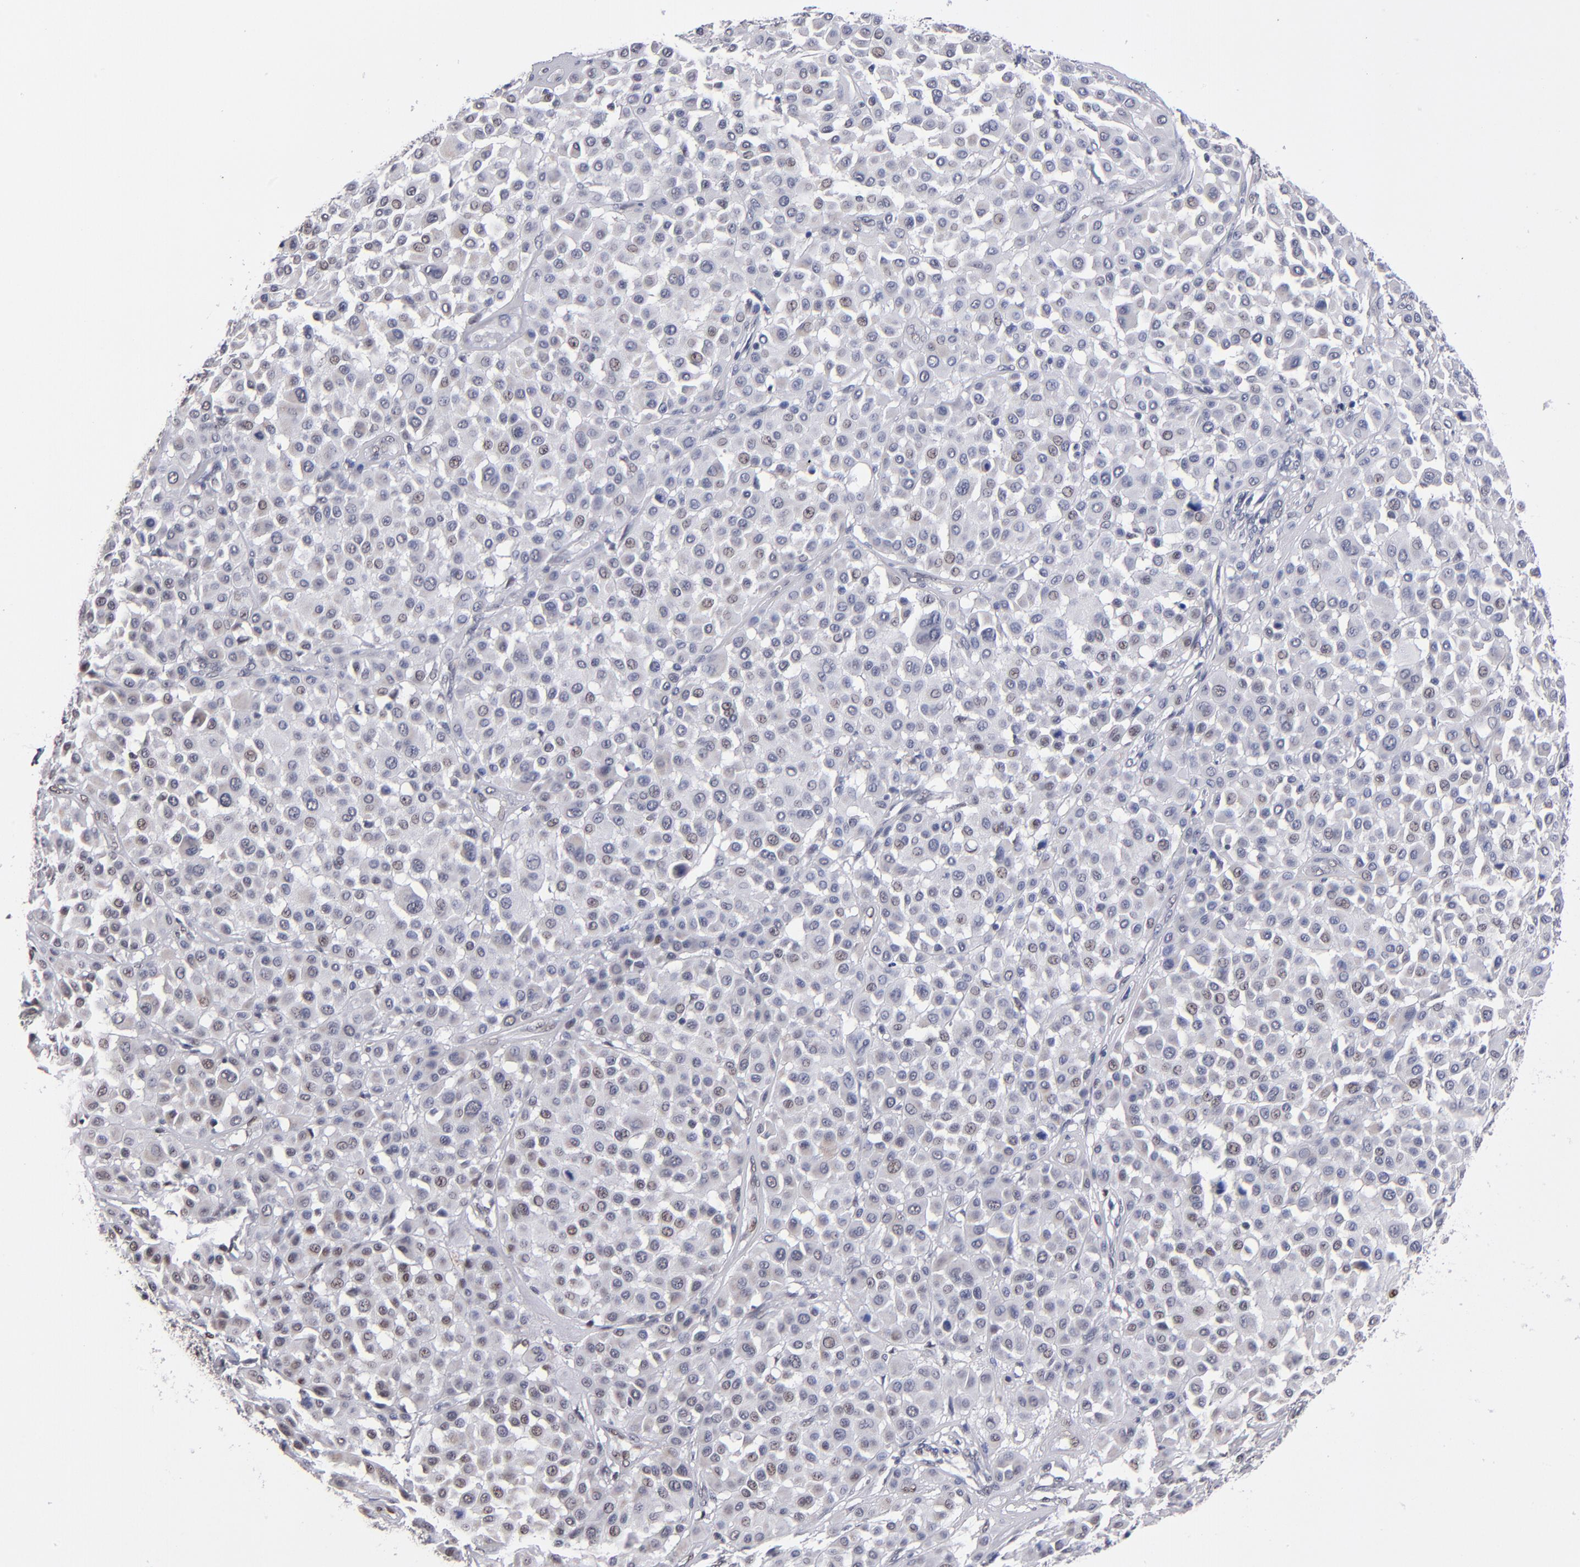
{"staining": {"intensity": "weak", "quantity": "25%-75%", "location": "cytoplasmic/membranous"}, "tissue": "melanoma", "cell_type": "Tumor cells", "image_type": "cancer", "snomed": [{"axis": "morphology", "description": "Malignant melanoma, Metastatic site"}, {"axis": "topography", "description": "Soft tissue"}], "caption": "This is an image of IHC staining of melanoma, which shows weak positivity in the cytoplasmic/membranous of tumor cells.", "gene": "MN1", "patient": {"sex": "male", "age": 41}}